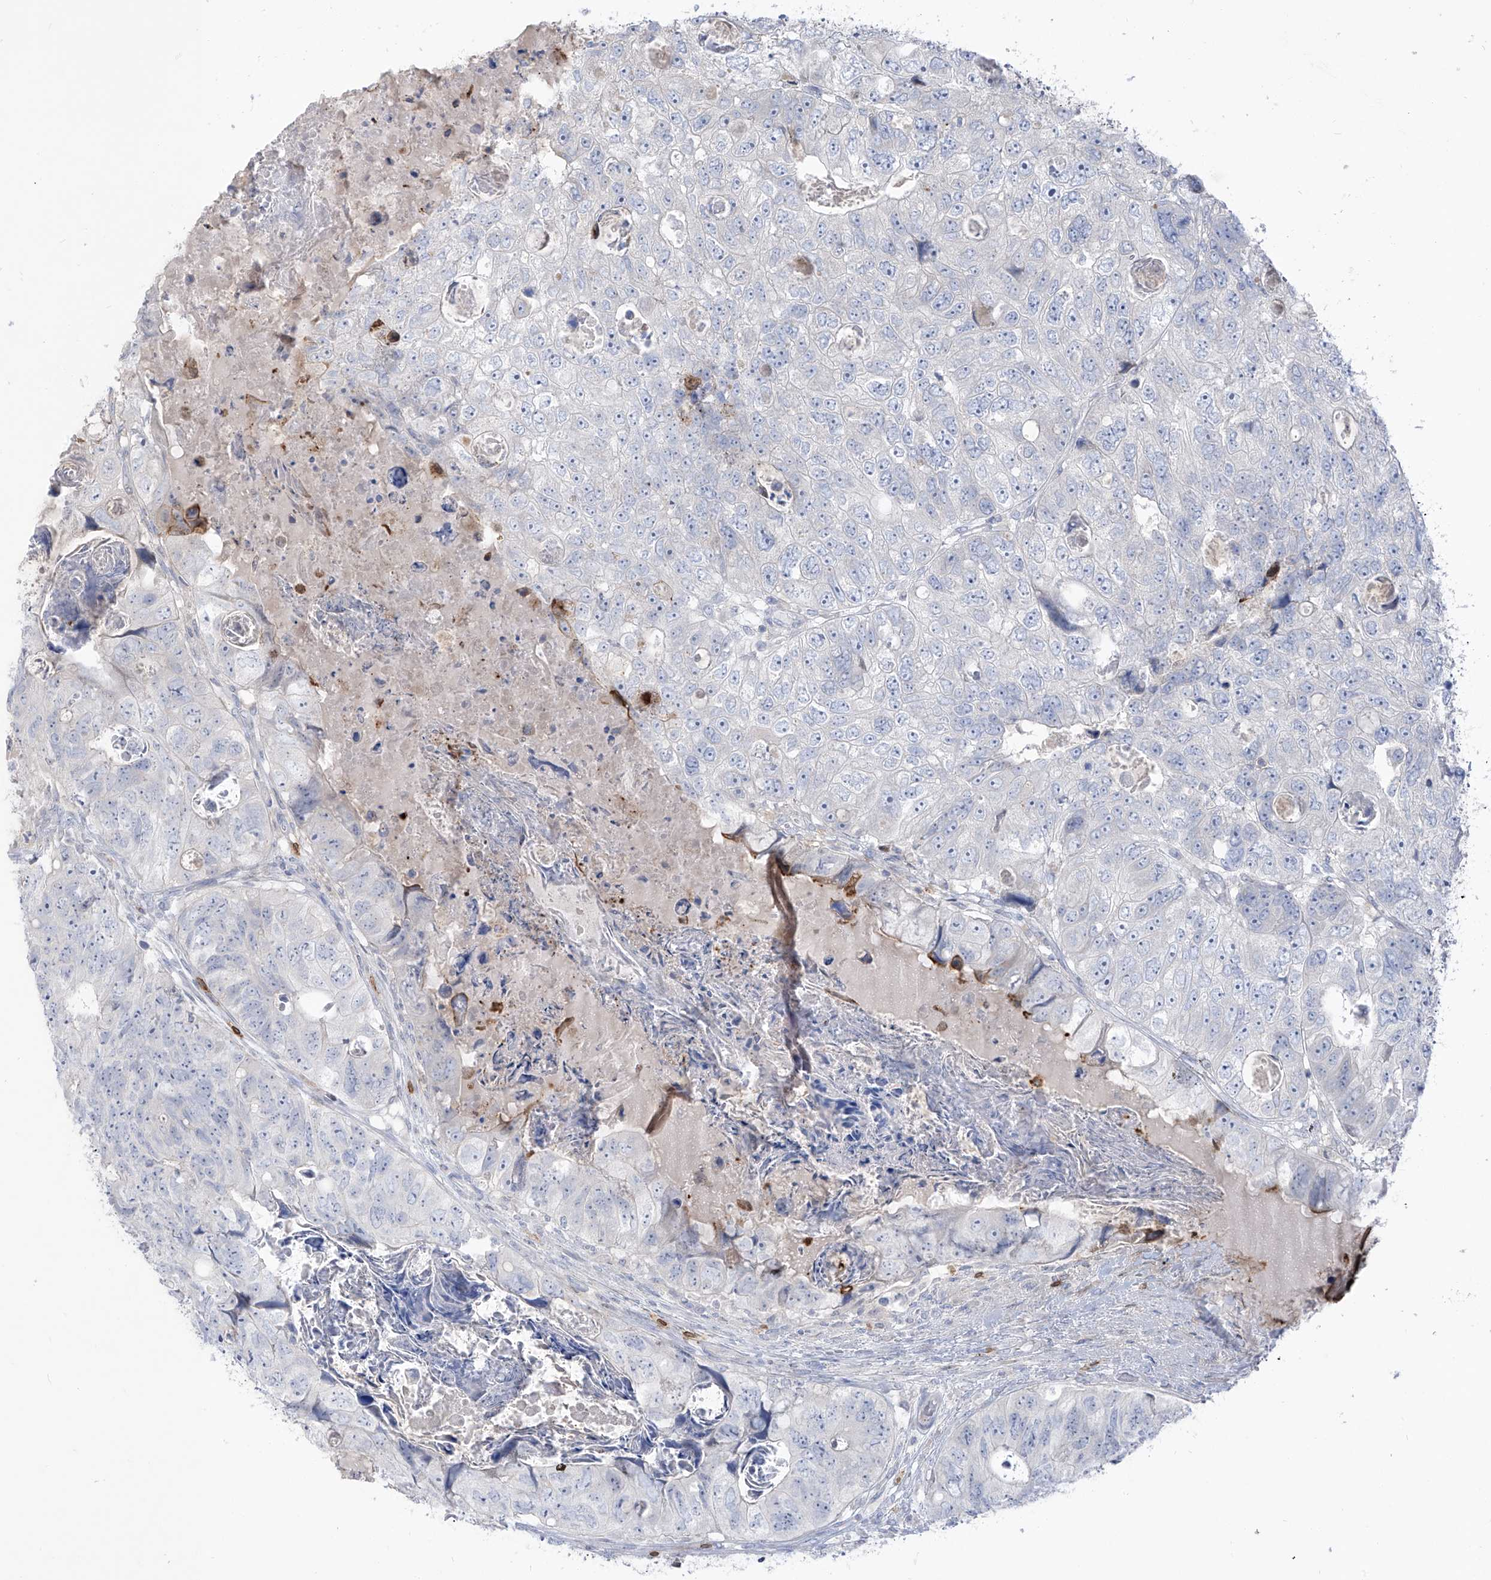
{"staining": {"intensity": "negative", "quantity": "none", "location": "none"}, "tissue": "colorectal cancer", "cell_type": "Tumor cells", "image_type": "cancer", "snomed": [{"axis": "morphology", "description": "Adenocarcinoma, NOS"}, {"axis": "topography", "description": "Rectum"}], "caption": "There is no significant positivity in tumor cells of colorectal cancer. (Immunohistochemistry (ihc), brightfield microscopy, high magnification).", "gene": "NOTO", "patient": {"sex": "male", "age": 59}}